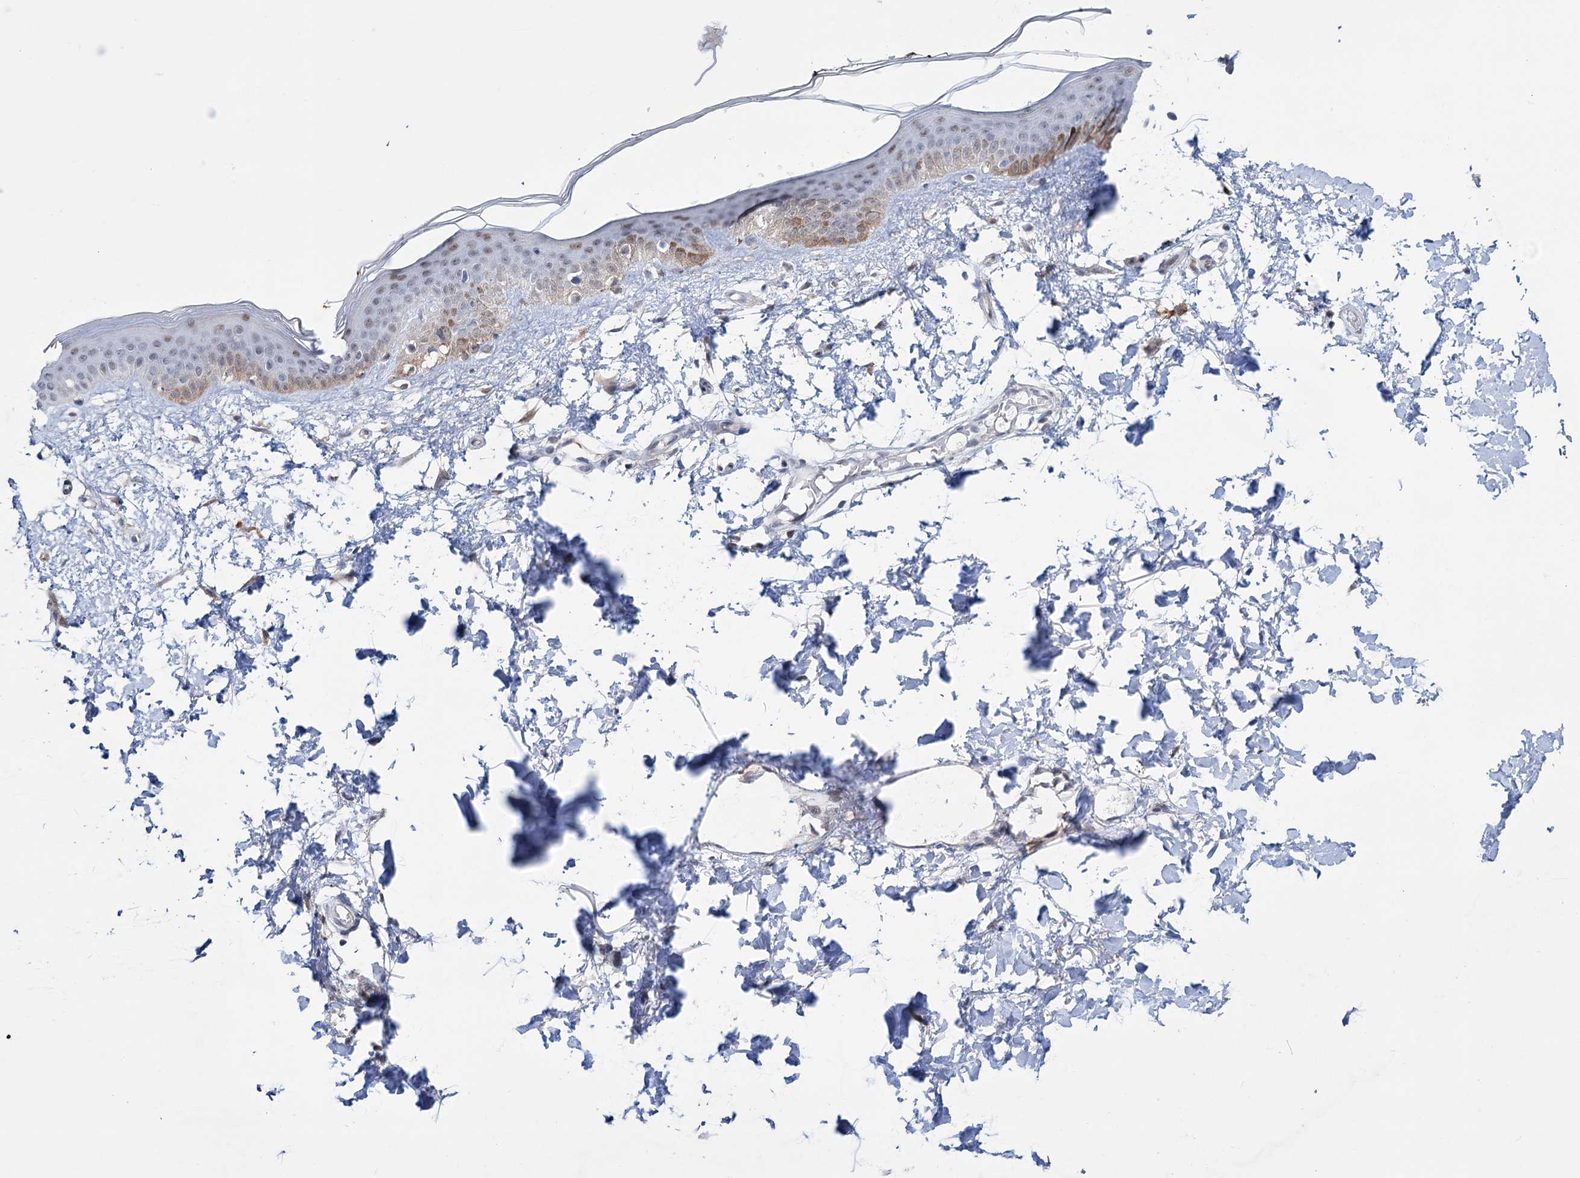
{"staining": {"intensity": "negative", "quantity": "none", "location": "none"}, "tissue": "skin", "cell_type": "Fibroblasts", "image_type": "normal", "snomed": [{"axis": "morphology", "description": "Normal tissue, NOS"}, {"axis": "topography", "description": "Skin"}], "caption": "Fibroblasts show no significant protein positivity in benign skin. (DAB IHC, high magnification).", "gene": "FAM53A", "patient": {"sex": "female", "age": 58}}